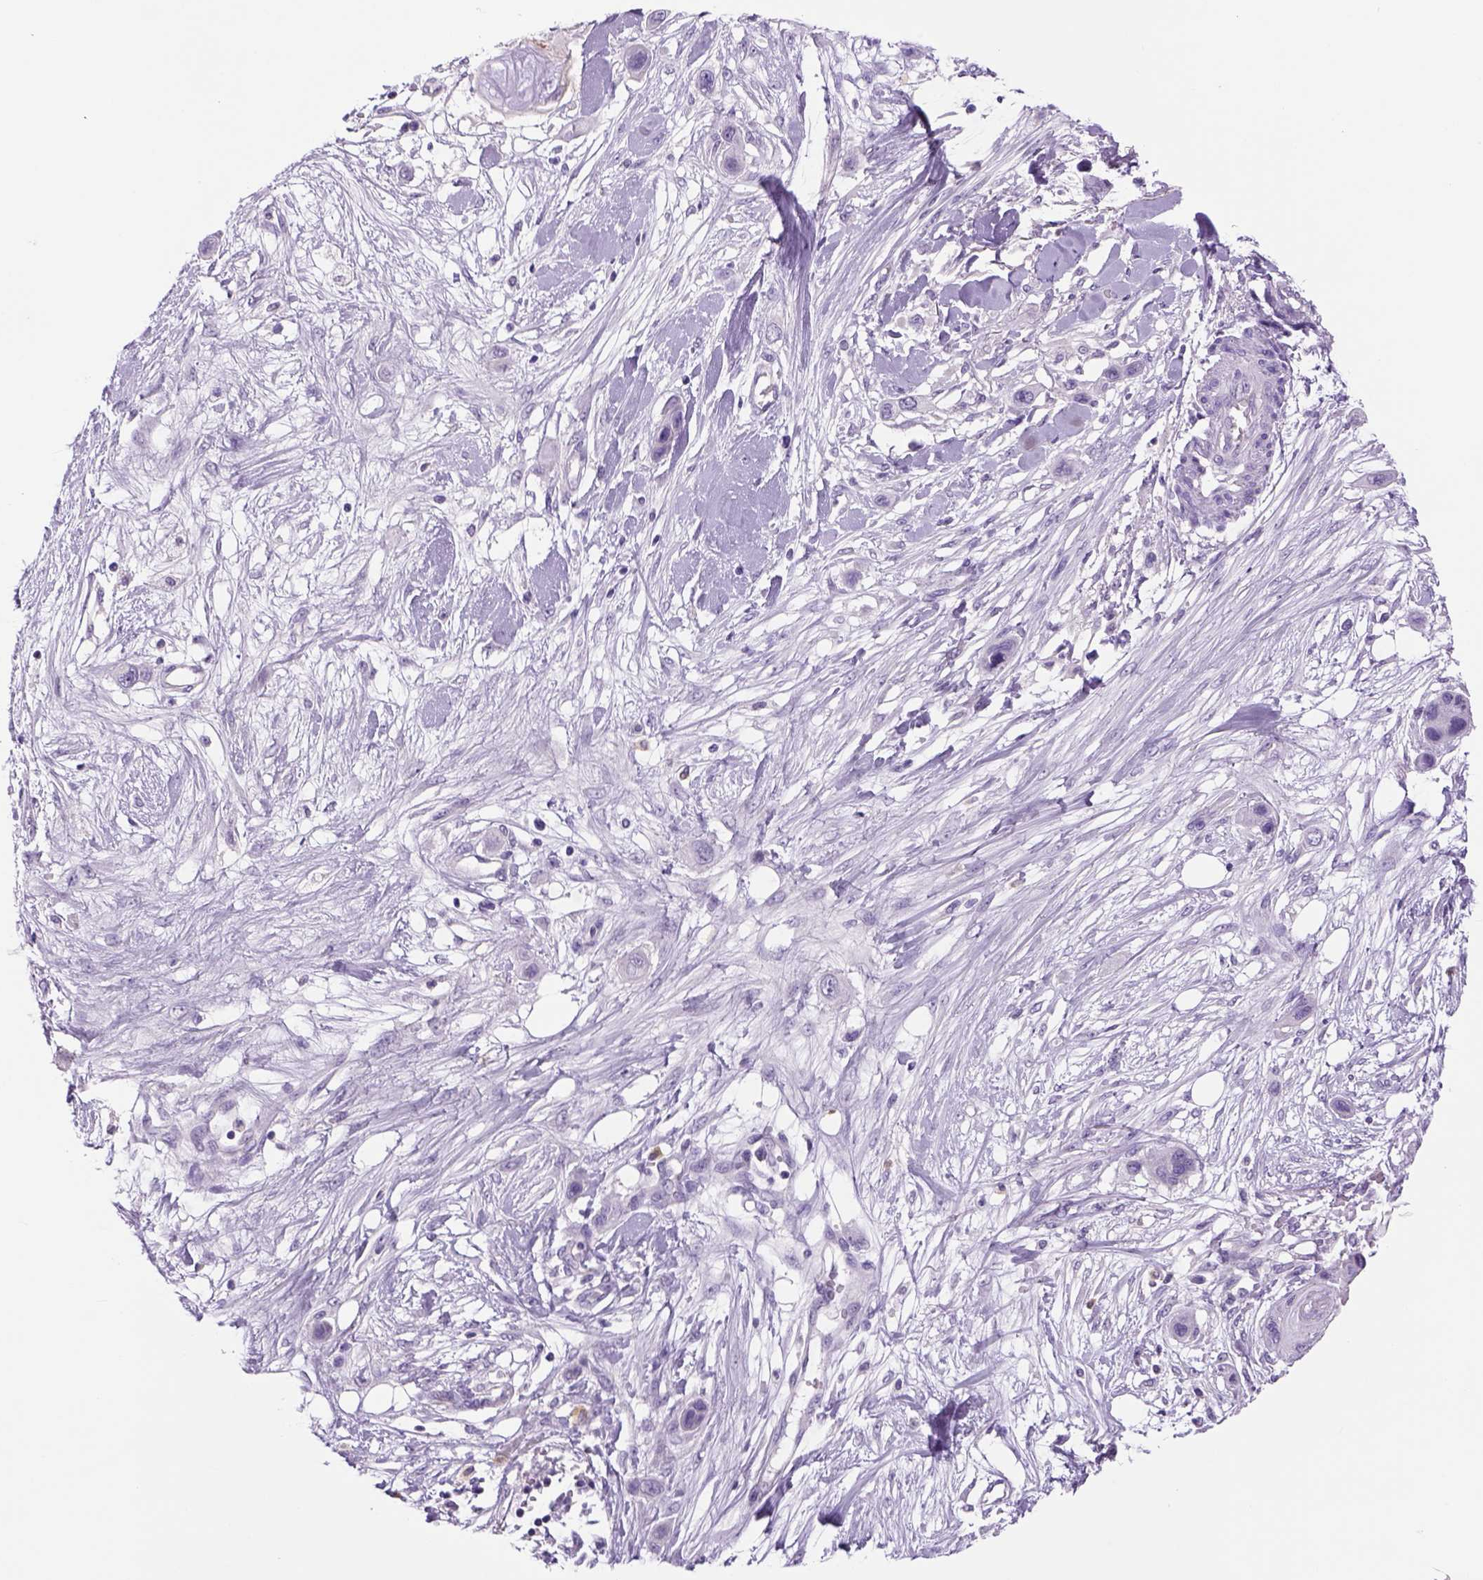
{"staining": {"intensity": "negative", "quantity": "none", "location": "none"}, "tissue": "skin cancer", "cell_type": "Tumor cells", "image_type": "cancer", "snomed": [{"axis": "morphology", "description": "Squamous cell carcinoma, NOS"}, {"axis": "topography", "description": "Skin"}], "caption": "This micrograph is of skin squamous cell carcinoma stained with IHC to label a protein in brown with the nuclei are counter-stained blue. There is no expression in tumor cells.", "gene": "DBH", "patient": {"sex": "male", "age": 79}}